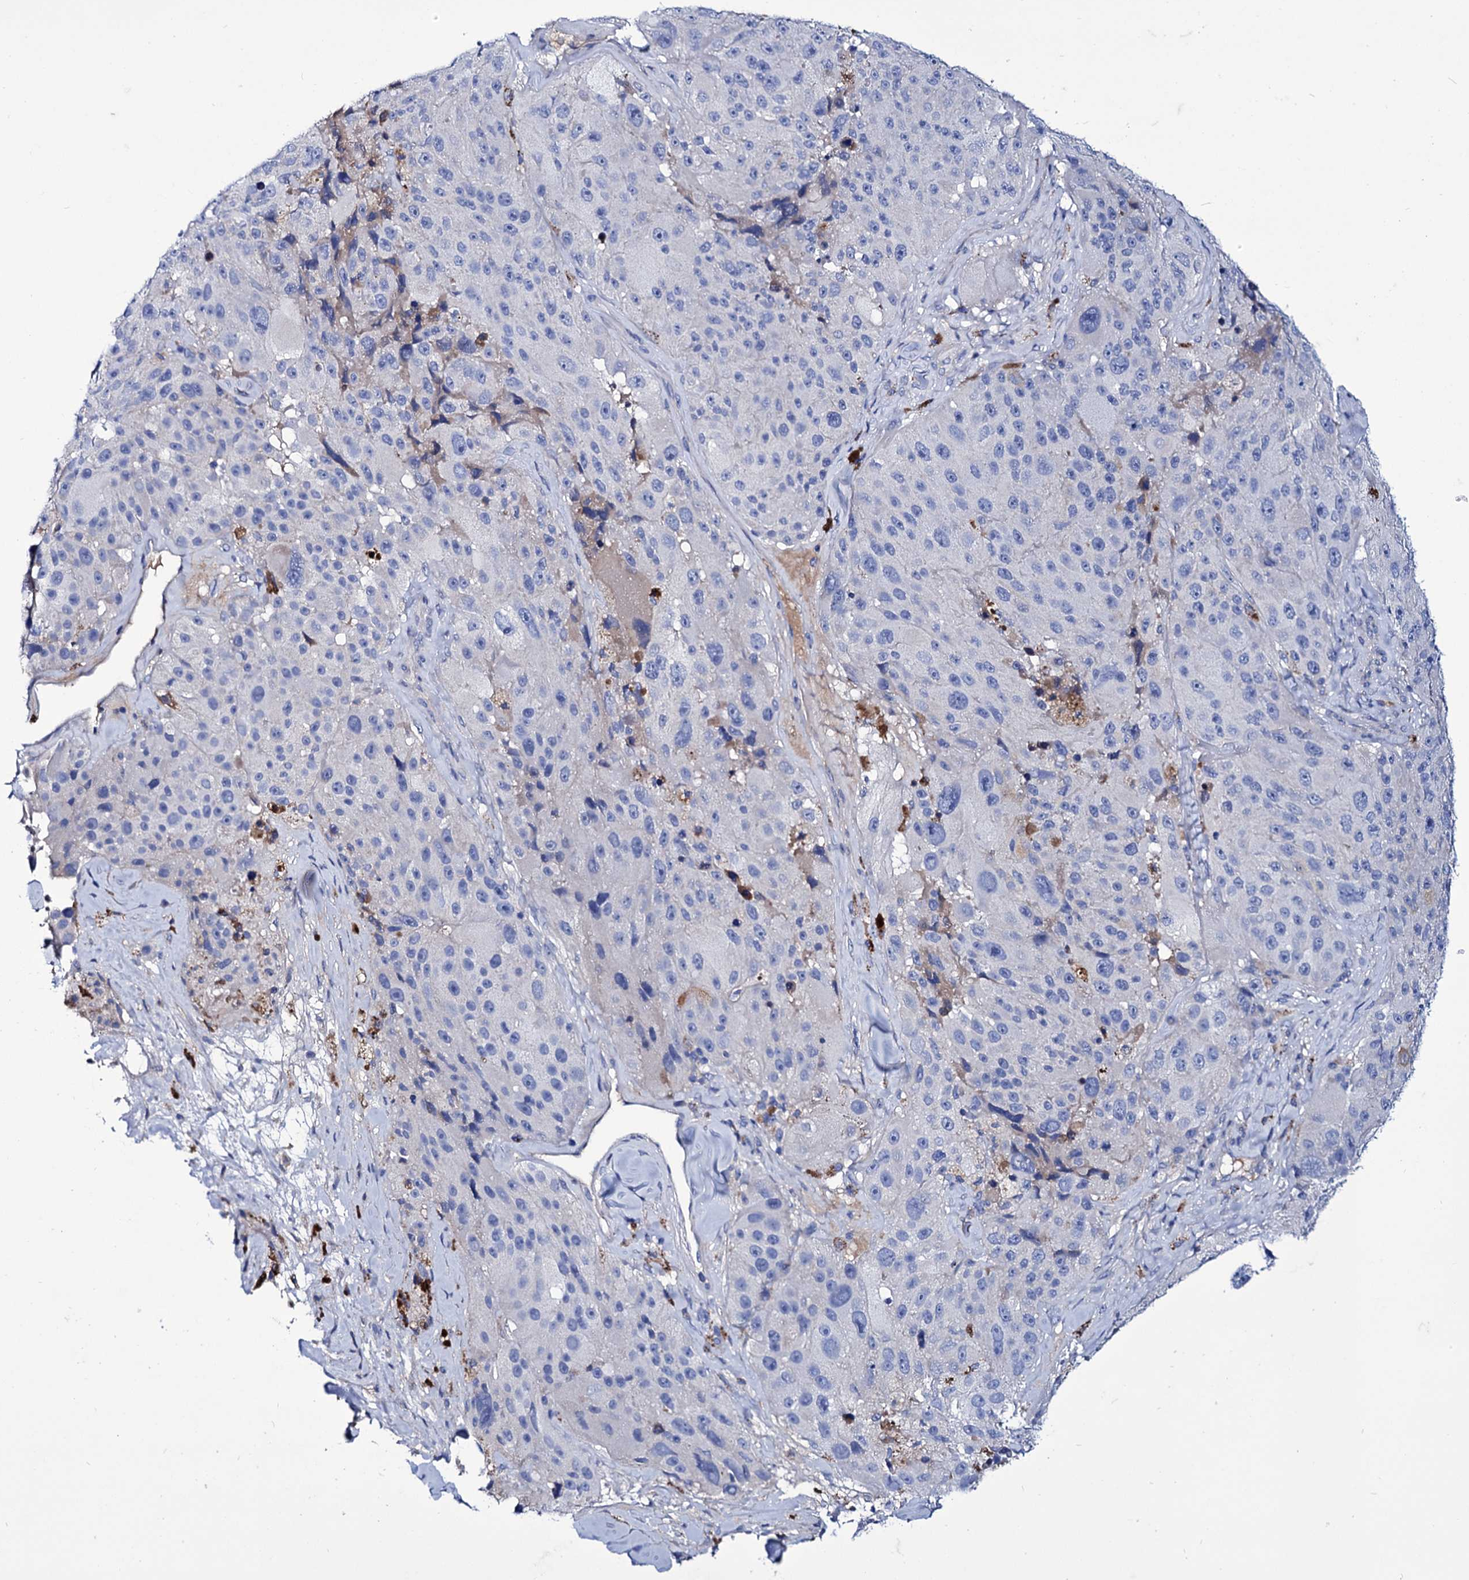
{"staining": {"intensity": "negative", "quantity": "none", "location": "none"}, "tissue": "melanoma", "cell_type": "Tumor cells", "image_type": "cancer", "snomed": [{"axis": "morphology", "description": "Malignant melanoma, Metastatic site"}, {"axis": "topography", "description": "Lymph node"}], "caption": "There is no significant positivity in tumor cells of malignant melanoma (metastatic site). (DAB immunohistochemistry (IHC), high magnification).", "gene": "AXL", "patient": {"sex": "male", "age": 62}}